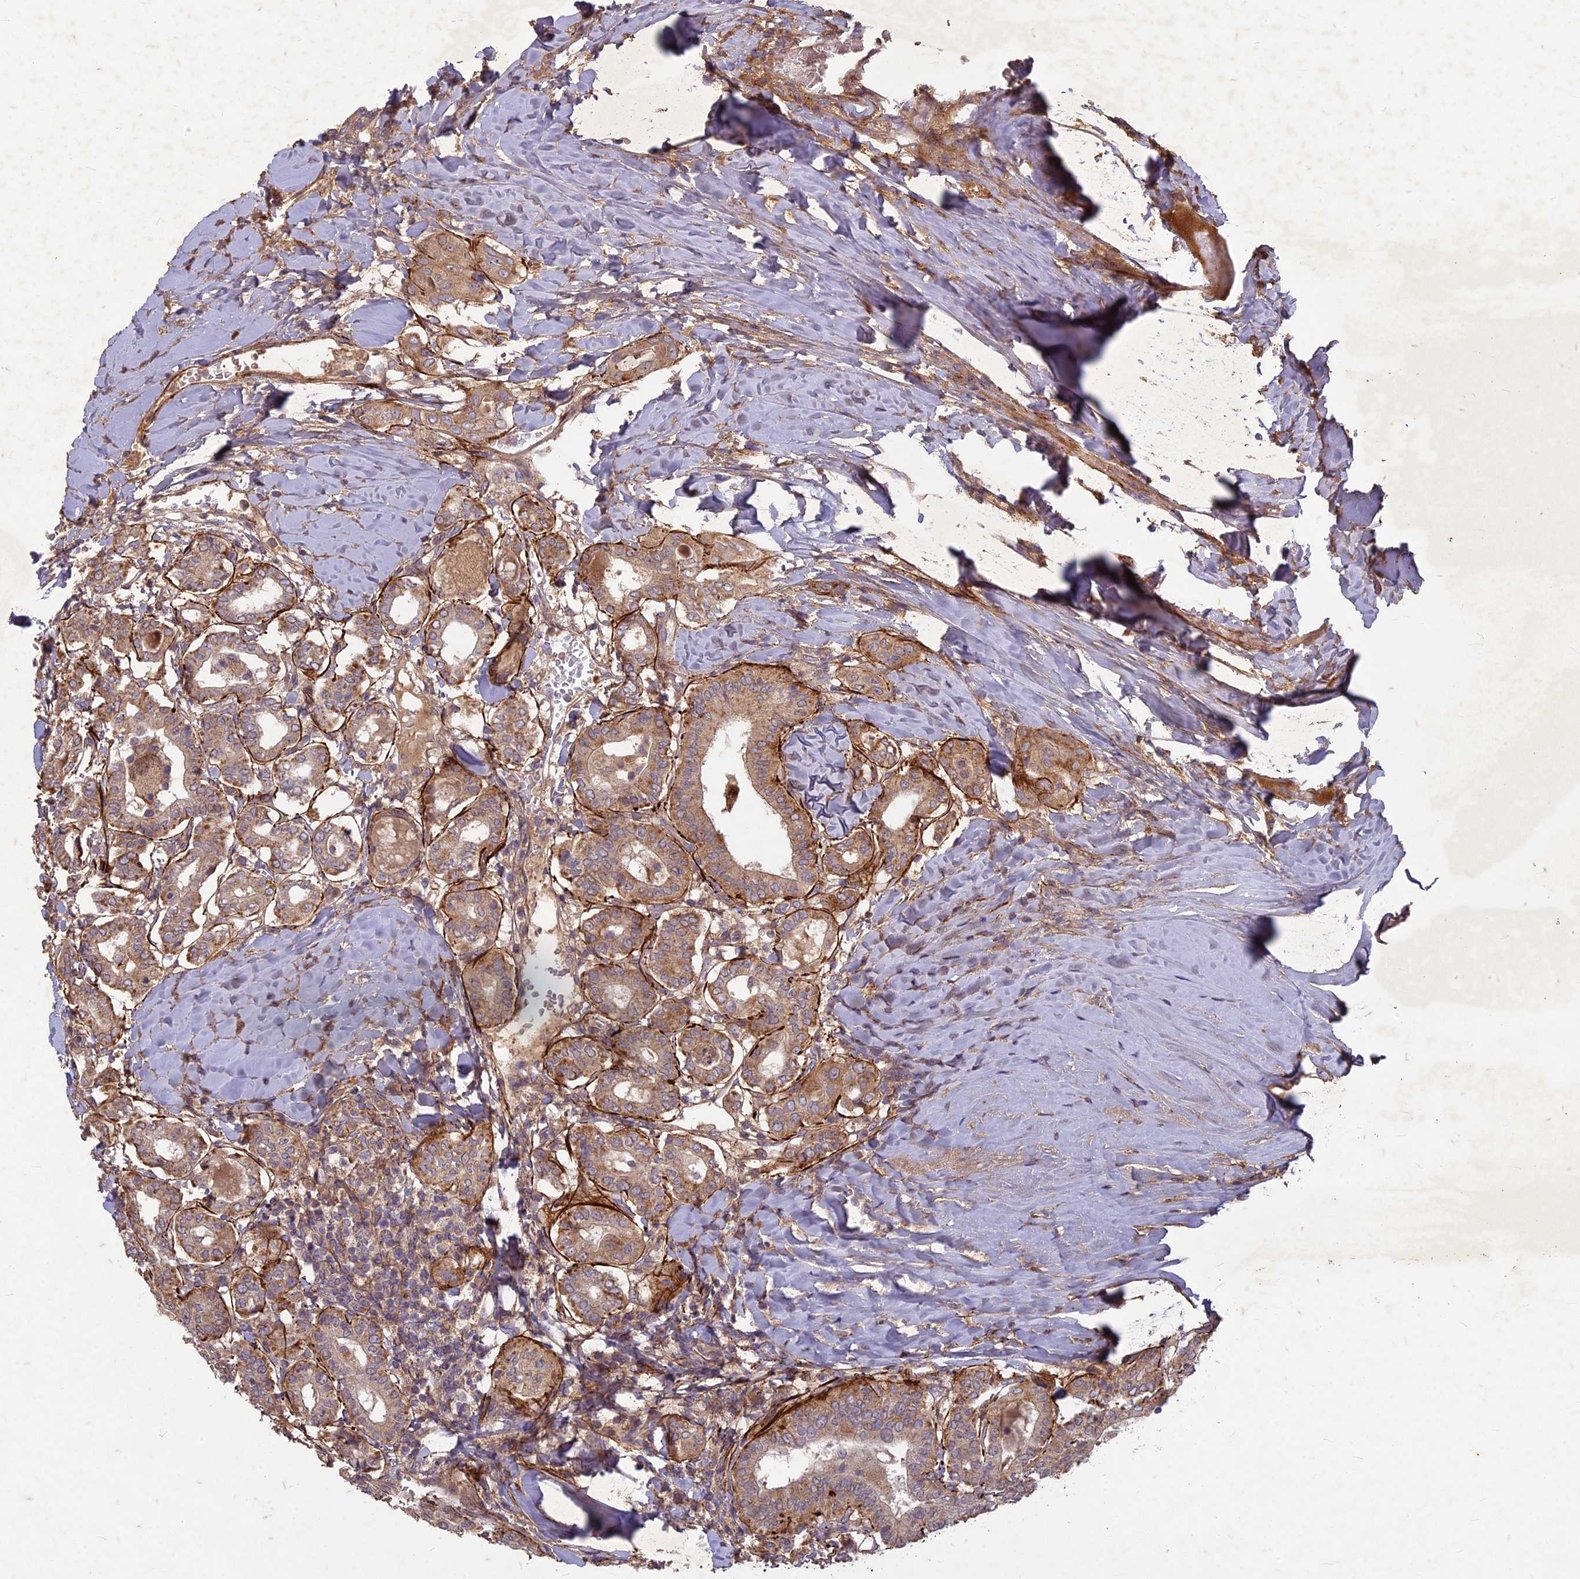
{"staining": {"intensity": "moderate", "quantity": ">75%", "location": "cytoplasmic/membranous"}, "tissue": "thyroid cancer", "cell_type": "Tumor cells", "image_type": "cancer", "snomed": [{"axis": "morphology", "description": "Papillary adenocarcinoma, NOS"}, {"axis": "topography", "description": "Thyroid gland"}], "caption": "Immunohistochemistry (IHC) staining of papillary adenocarcinoma (thyroid), which reveals medium levels of moderate cytoplasmic/membranous positivity in about >75% of tumor cells indicating moderate cytoplasmic/membranous protein staining. The staining was performed using DAB (brown) for protein detection and nuclei were counterstained in hematoxylin (blue).", "gene": "TCF25", "patient": {"sex": "female", "age": 72}}